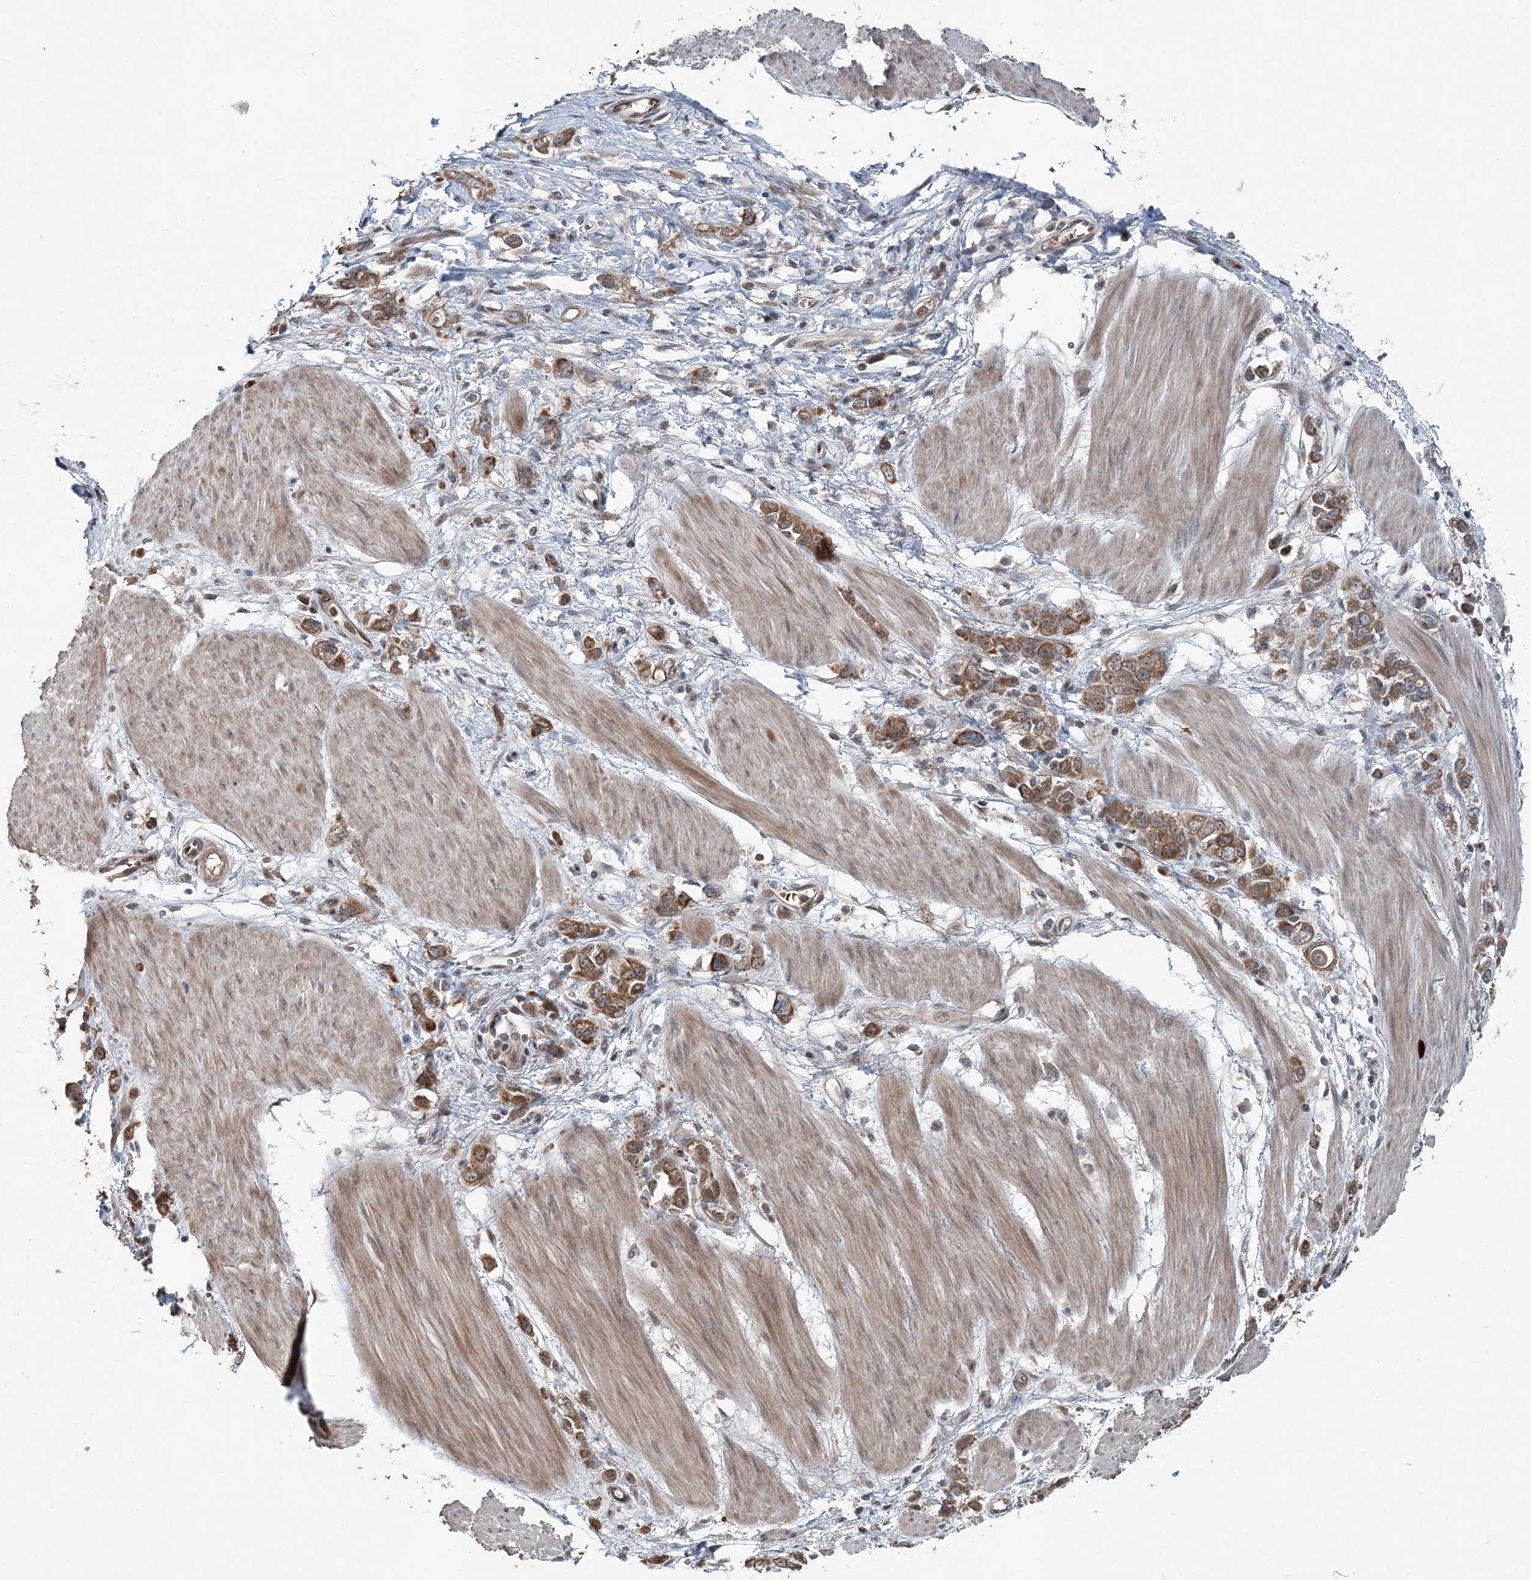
{"staining": {"intensity": "moderate", "quantity": ">75%", "location": "cytoplasmic/membranous"}, "tissue": "stomach cancer", "cell_type": "Tumor cells", "image_type": "cancer", "snomed": [{"axis": "morphology", "description": "Adenocarcinoma, NOS"}, {"axis": "topography", "description": "Stomach"}], "caption": "Approximately >75% of tumor cells in human stomach cancer (adenocarcinoma) reveal moderate cytoplasmic/membranous protein positivity as visualized by brown immunohistochemical staining.", "gene": "QTRT2", "patient": {"sex": "female", "age": 76}}